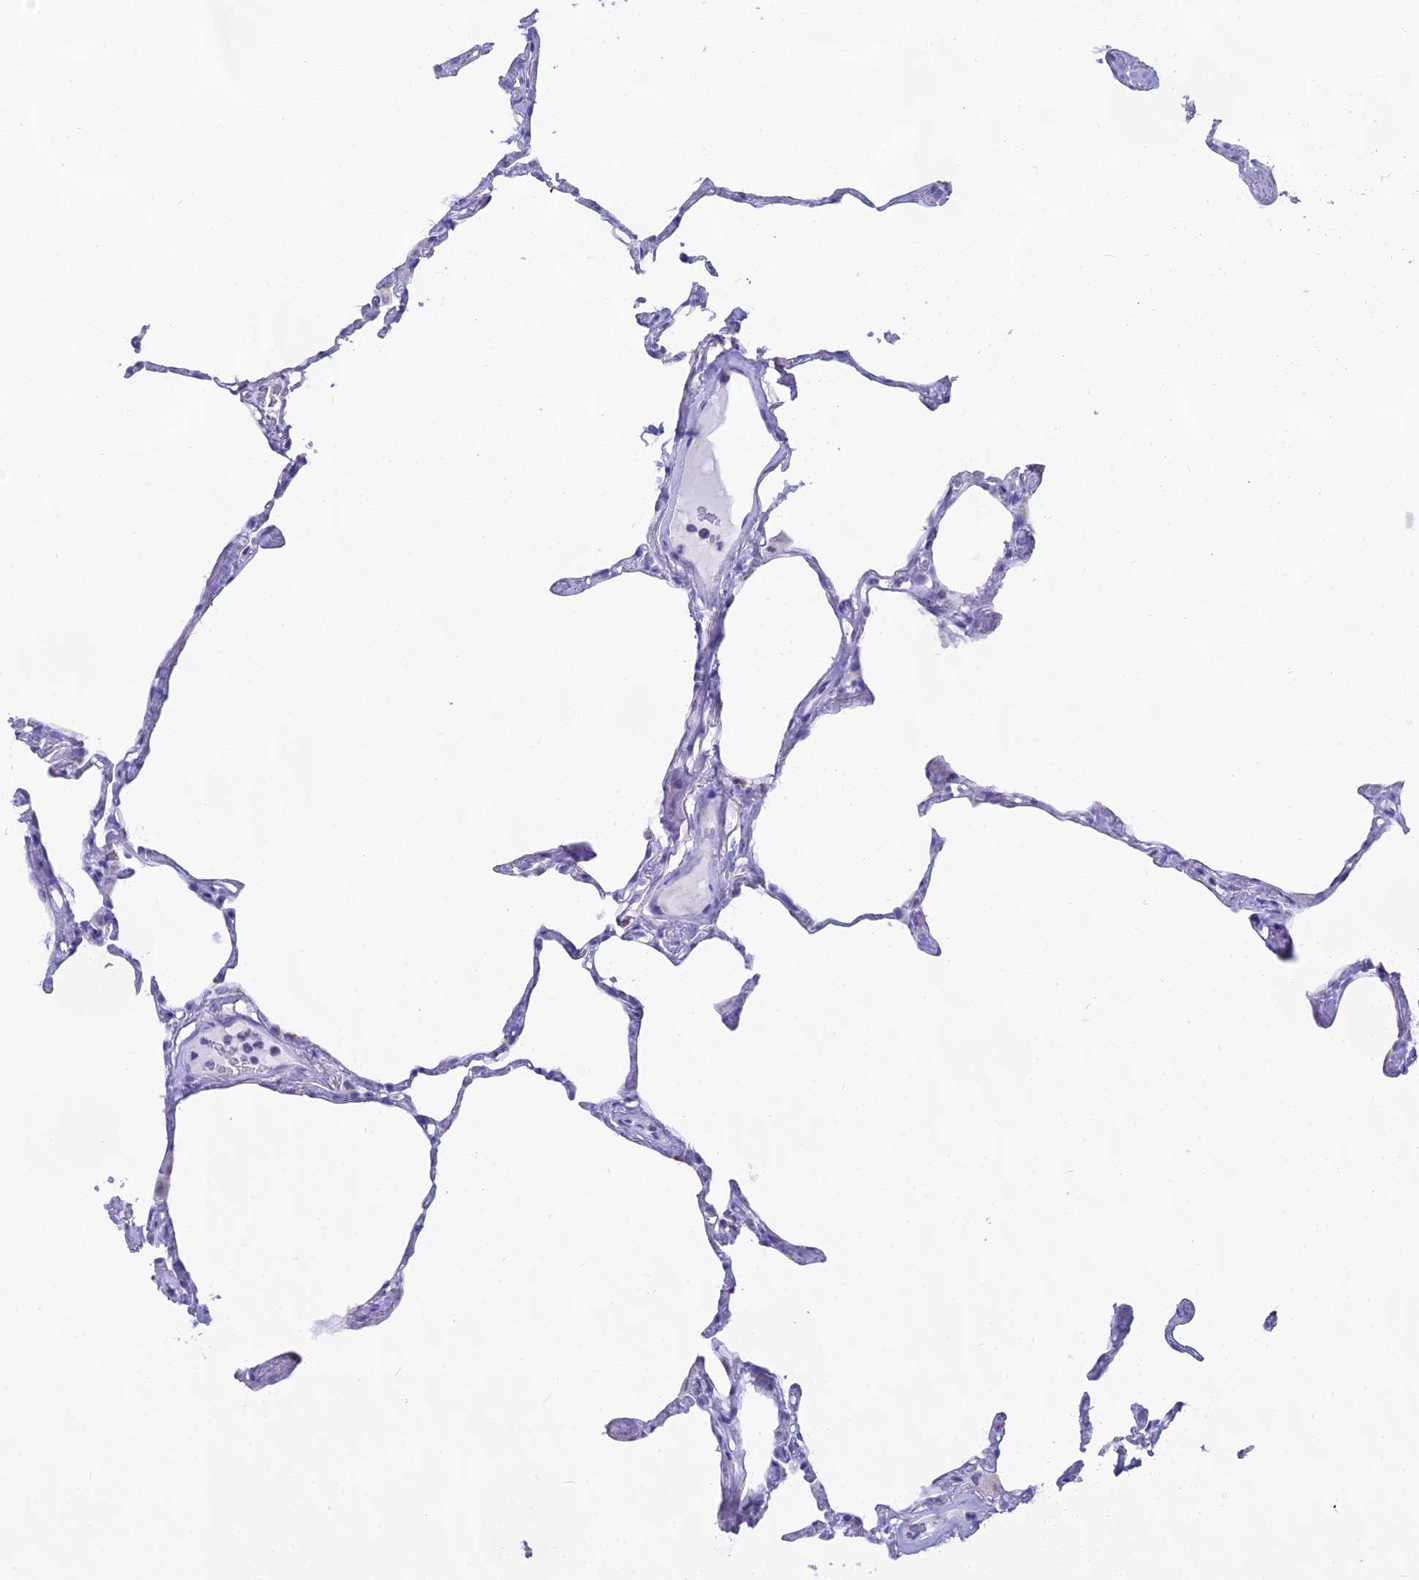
{"staining": {"intensity": "moderate", "quantity": "25%-75%", "location": "cytoplasmic/membranous"}, "tissue": "lung", "cell_type": "Alveolar cells", "image_type": "normal", "snomed": [{"axis": "morphology", "description": "Normal tissue, NOS"}, {"axis": "topography", "description": "Lung"}], "caption": "A micrograph showing moderate cytoplasmic/membranous staining in about 25%-75% of alveolar cells in unremarkable lung, as visualized by brown immunohistochemical staining.", "gene": "CGB1", "patient": {"sex": "male", "age": 65}}